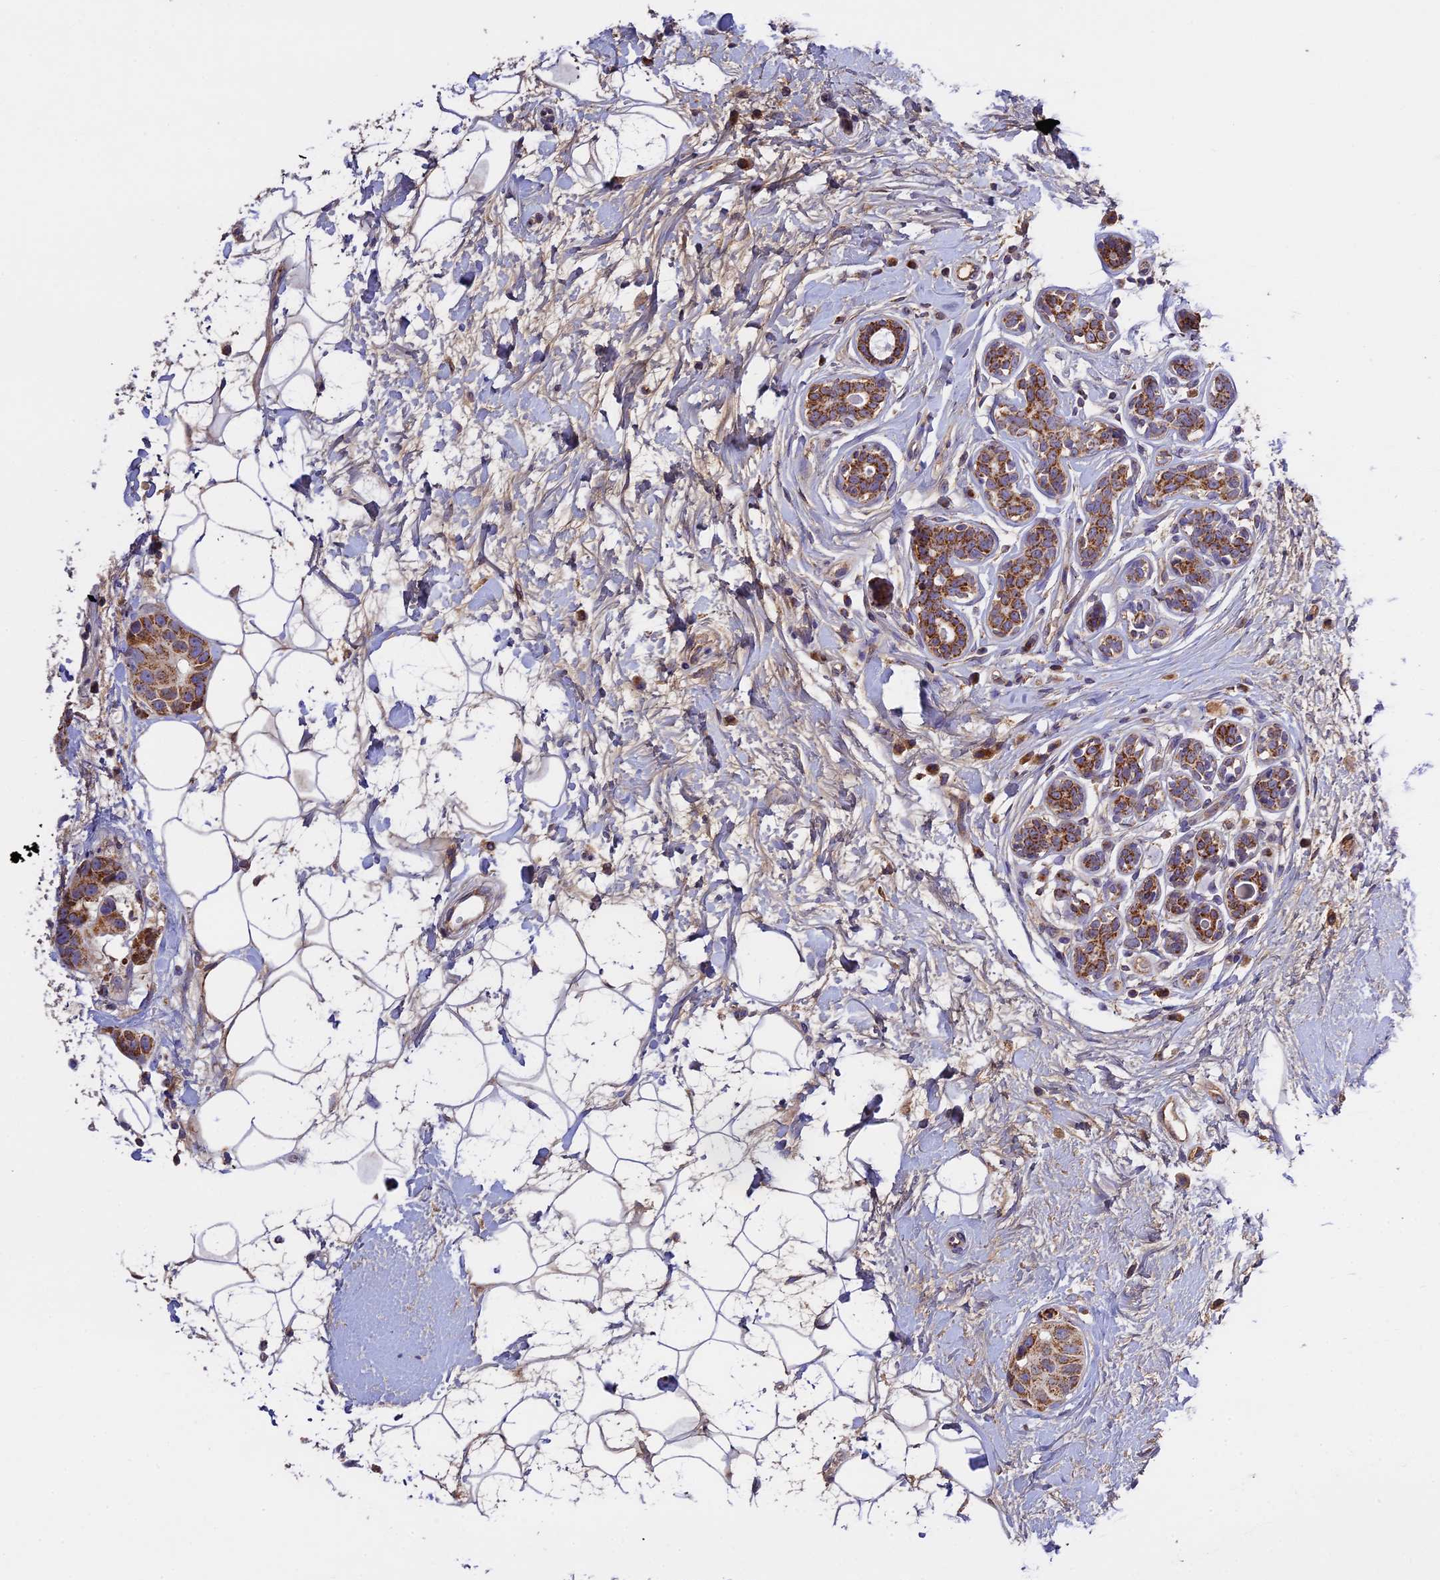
{"staining": {"intensity": "moderate", "quantity": ">75%", "location": "cytoplasmic/membranous"}, "tissue": "breast cancer", "cell_type": "Tumor cells", "image_type": "cancer", "snomed": [{"axis": "morphology", "description": "Normal tissue, NOS"}, {"axis": "morphology", "description": "Duct carcinoma"}, {"axis": "topography", "description": "Breast"}], "caption": "This photomicrograph shows immunohistochemistry staining of breast cancer (infiltrating ductal carcinoma), with medium moderate cytoplasmic/membranous expression in about >75% of tumor cells.", "gene": "OCEL1", "patient": {"sex": "female", "age": 39}}